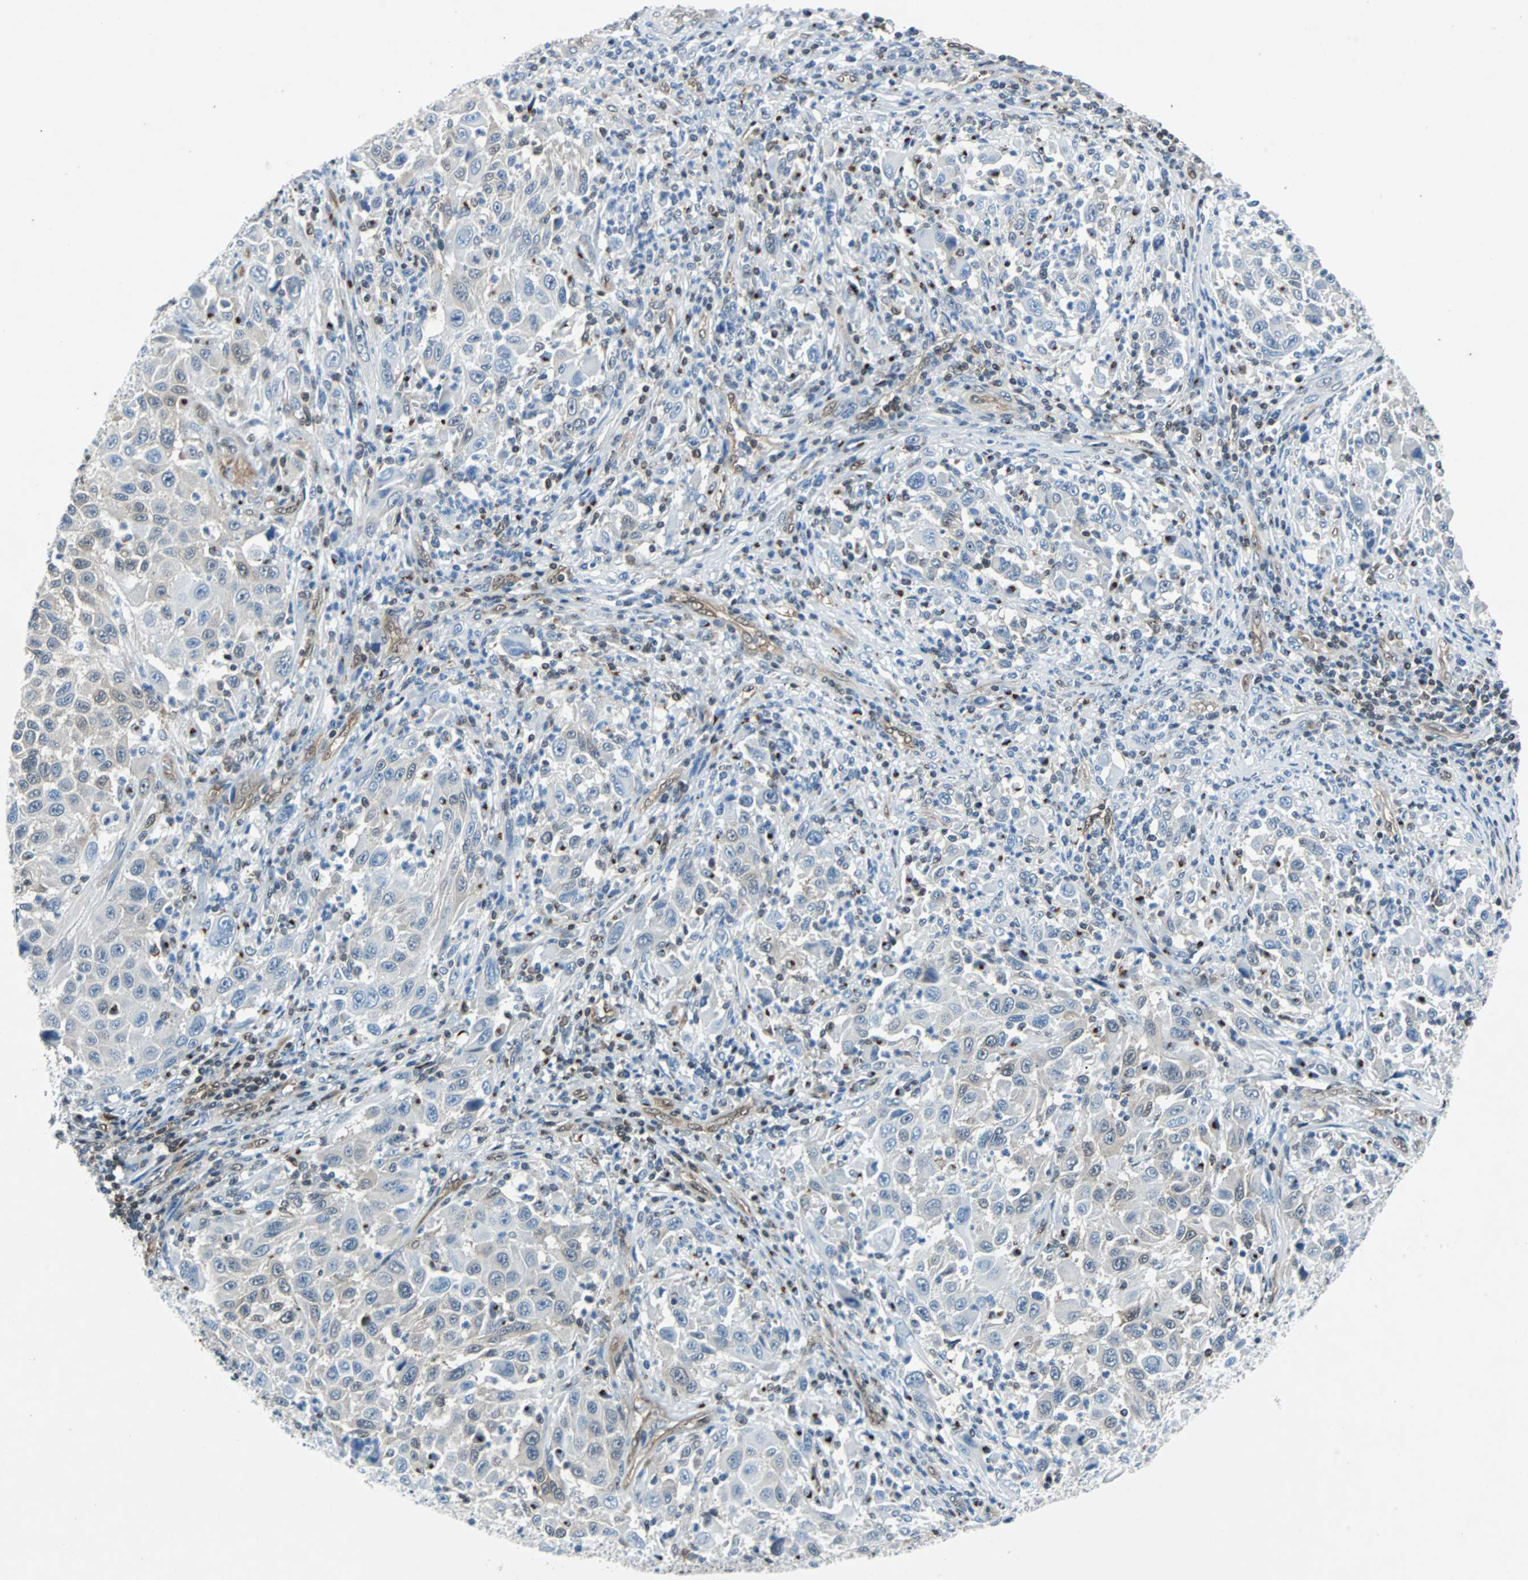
{"staining": {"intensity": "negative", "quantity": "none", "location": "none"}, "tissue": "melanoma", "cell_type": "Tumor cells", "image_type": "cancer", "snomed": [{"axis": "morphology", "description": "Malignant melanoma, Metastatic site"}, {"axis": "topography", "description": "Lymph node"}], "caption": "This is an immunohistochemistry (IHC) histopathology image of human malignant melanoma (metastatic site). There is no expression in tumor cells.", "gene": "MAP2K6", "patient": {"sex": "male", "age": 61}}